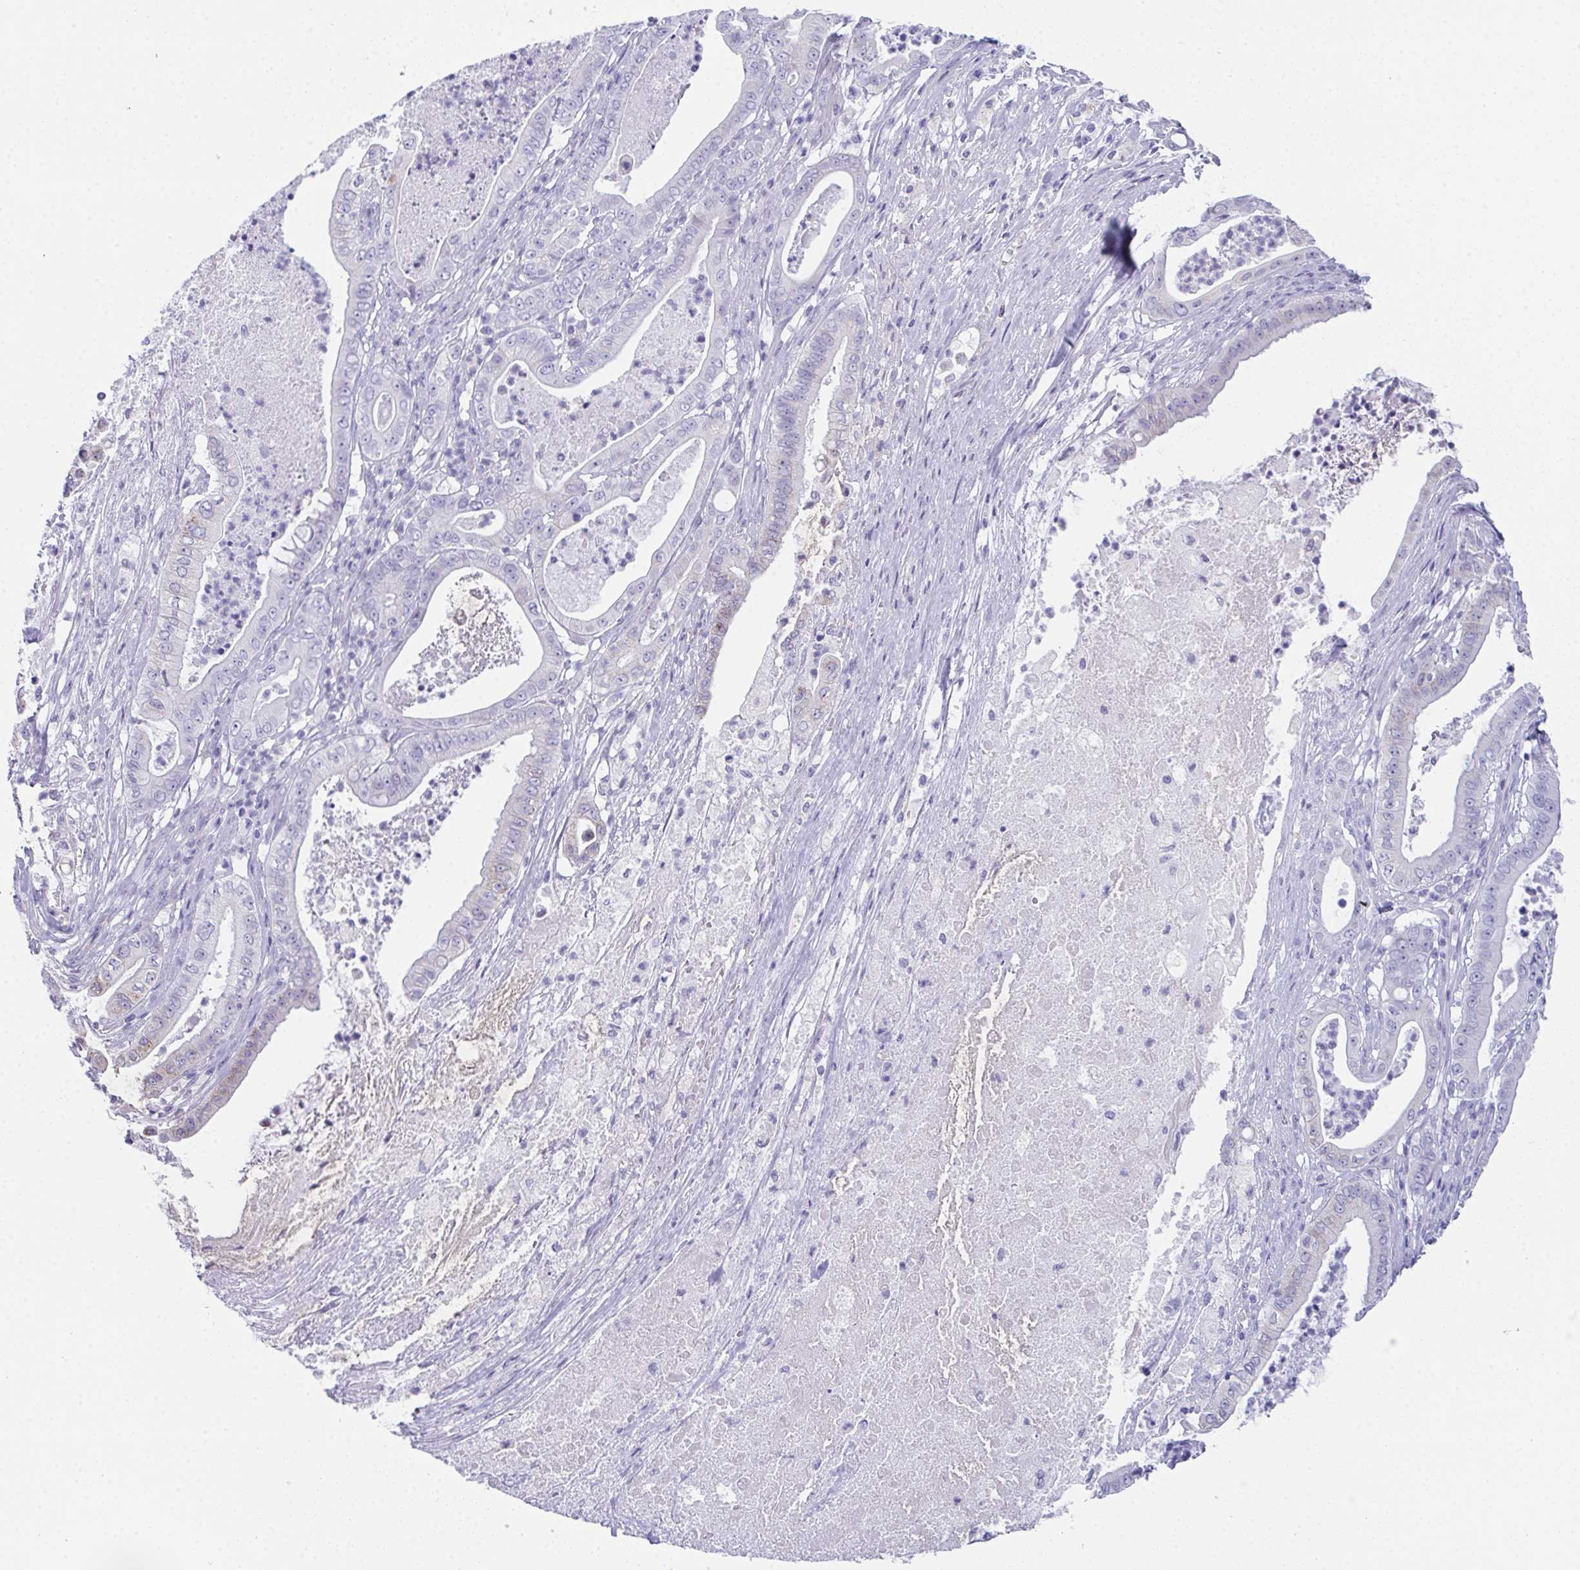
{"staining": {"intensity": "negative", "quantity": "none", "location": "none"}, "tissue": "pancreatic cancer", "cell_type": "Tumor cells", "image_type": "cancer", "snomed": [{"axis": "morphology", "description": "Adenocarcinoma, NOS"}, {"axis": "topography", "description": "Pancreas"}], "caption": "Photomicrograph shows no protein staining in tumor cells of pancreatic cancer (adenocarcinoma) tissue.", "gene": "TEX19", "patient": {"sex": "male", "age": 71}}